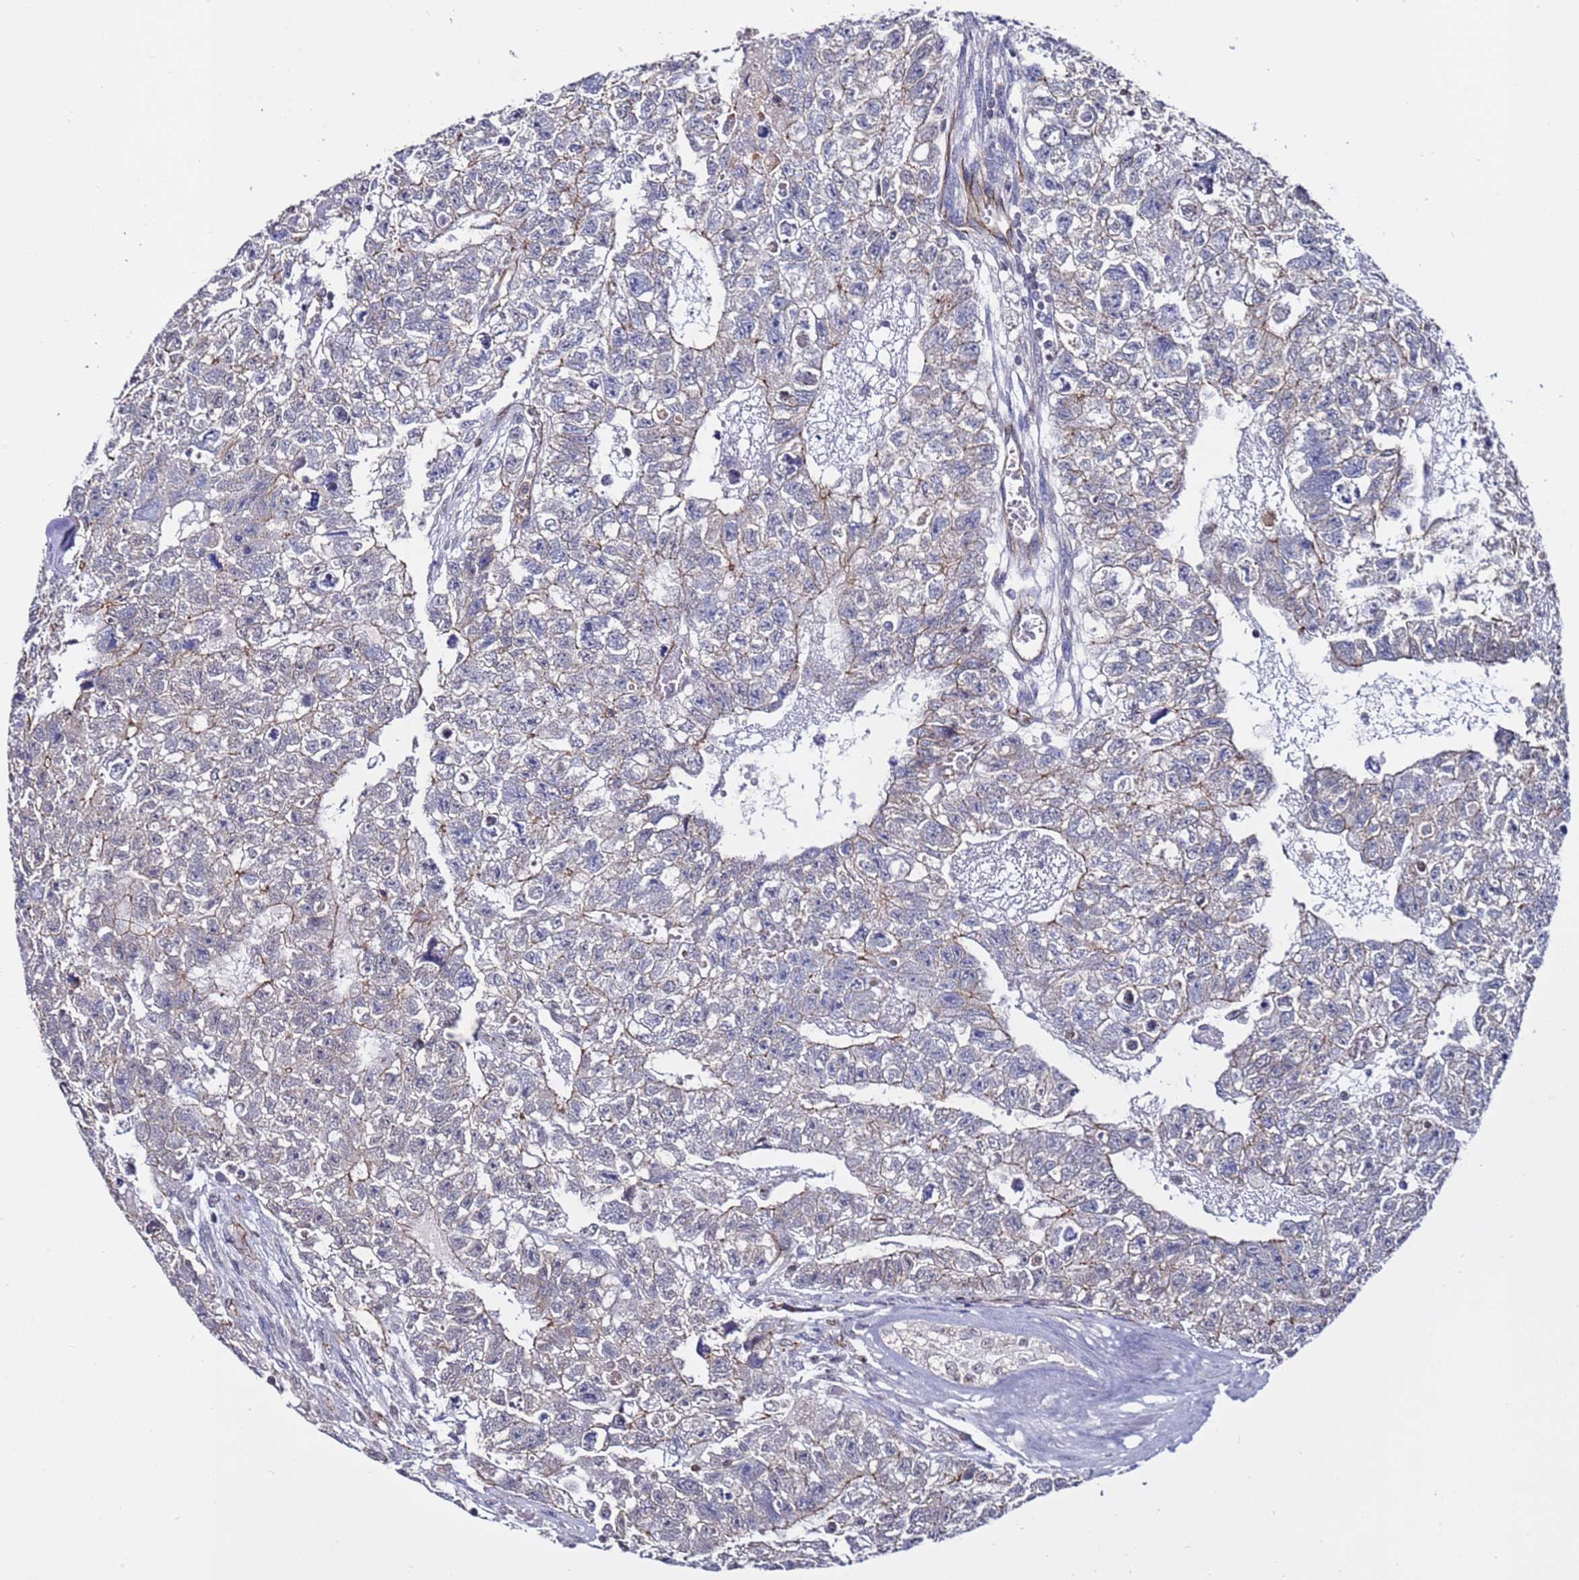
{"staining": {"intensity": "weak", "quantity": "25%-75%", "location": "cytoplasmic/membranous"}, "tissue": "testis cancer", "cell_type": "Tumor cells", "image_type": "cancer", "snomed": [{"axis": "morphology", "description": "Carcinoma, Embryonal, NOS"}, {"axis": "topography", "description": "Testis"}], "caption": "Protein expression analysis of human testis cancer reveals weak cytoplasmic/membranous expression in about 25%-75% of tumor cells.", "gene": "TENM3", "patient": {"sex": "male", "age": 26}}